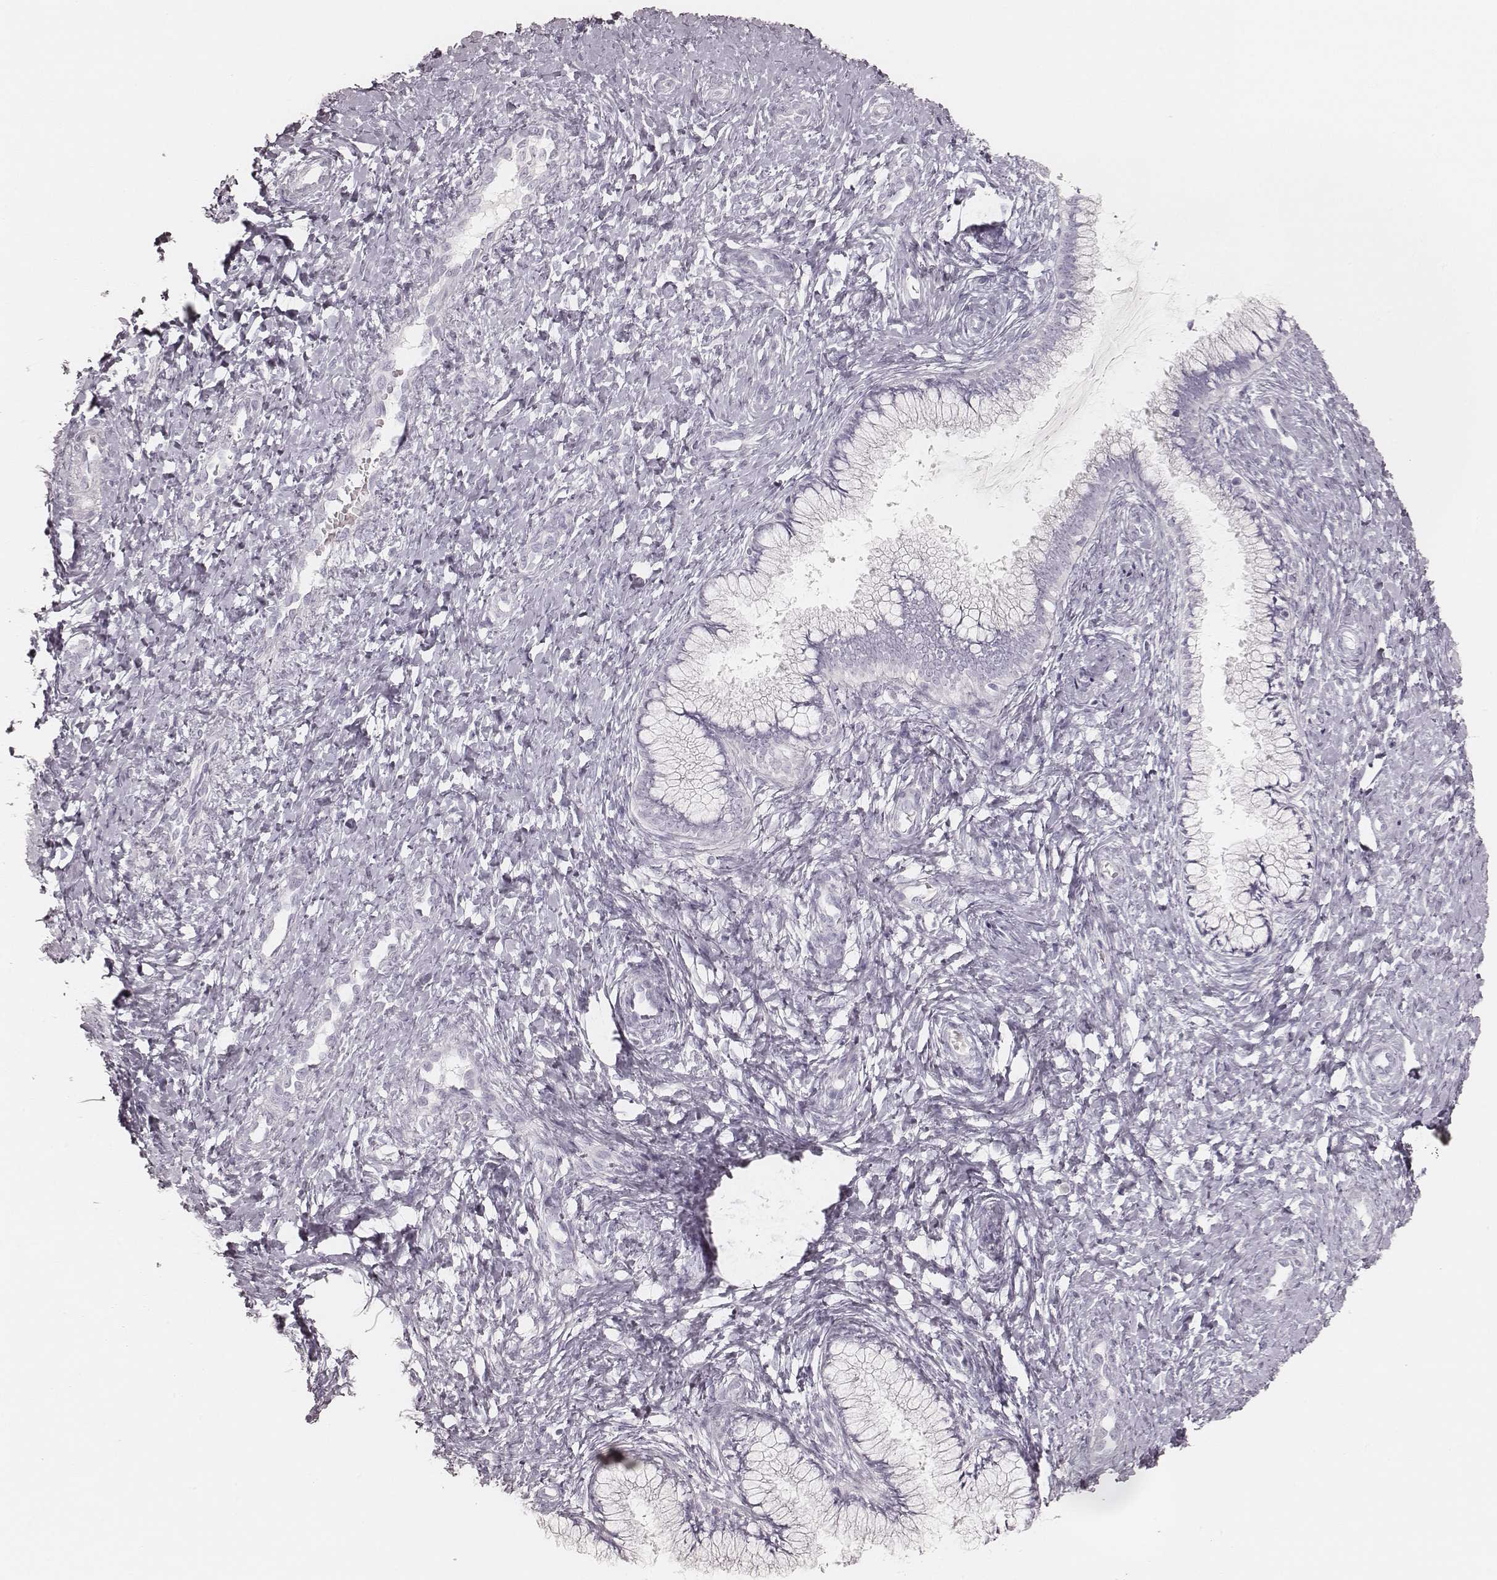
{"staining": {"intensity": "negative", "quantity": "none", "location": "none"}, "tissue": "cervix", "cell_type": "Glandular cells", "image_type": "normal", "snomed": [{"axis": "morphology", "description": "Normal tissue, NOS"}, {"axis": "topography", "description": "Cervix"}], "caption": "A high-resolution histopathology image shows immunohistochemistry staining of benign cervix, which reveals no significant positivity in glandular cells. (DAB (3,3'-diaminobenzidine) immunohistochemistry (IHC) with hematoxylin counter stain).", "gene": "KRT82", "patient": {"sex": "female", "age": 37}}